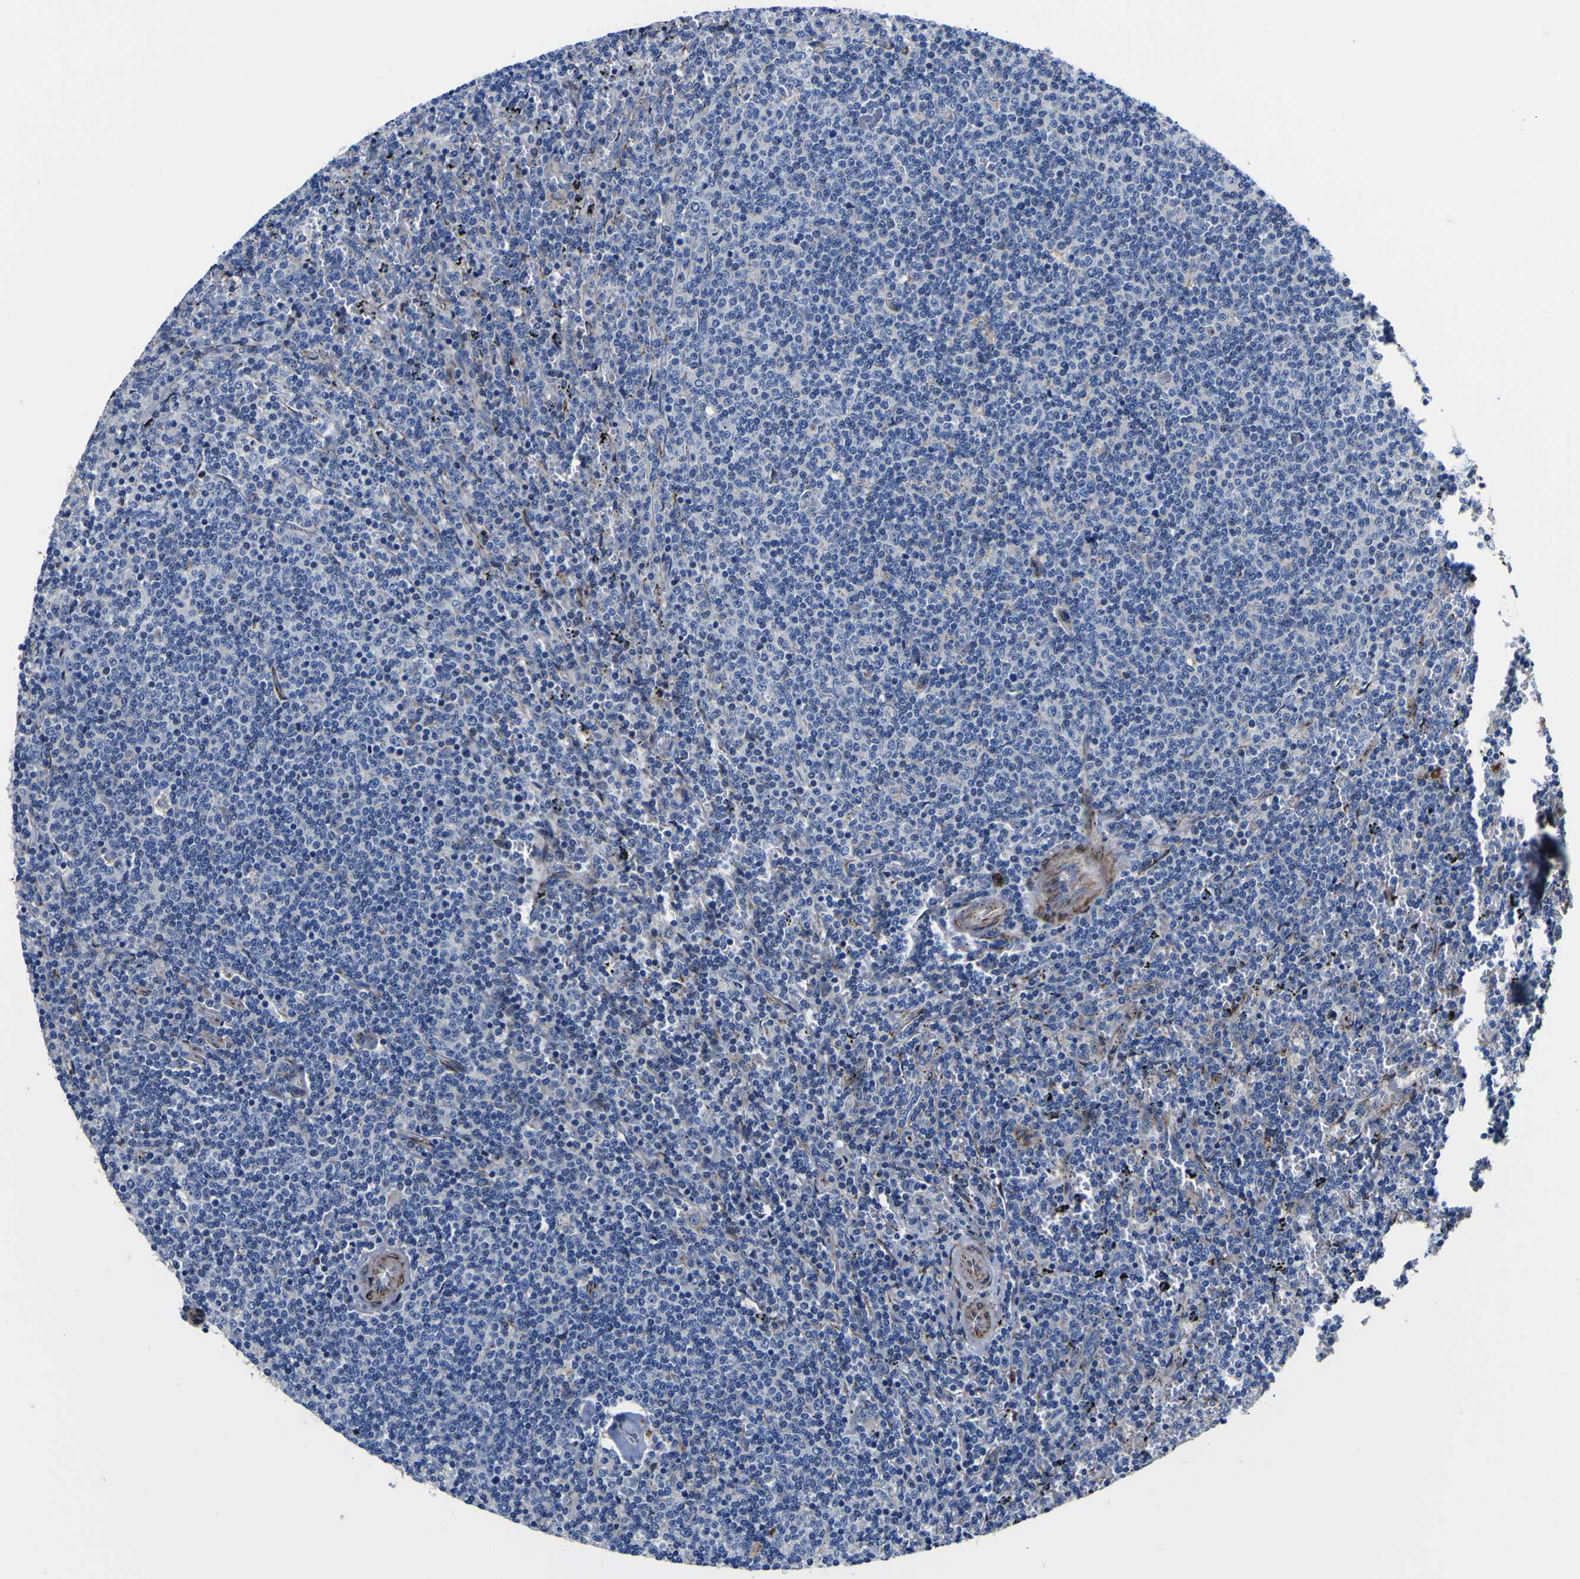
{"staining": {"intensity": "weak", "quantity": "<25%", "location": "cytoplasmic/membranous"}, "tissue": "lymphoma", "cell_type": "Tumor cells", "image_type": "cancer", "snomed": [{"axis": "morphology", "description": "Malignant lymphoma, non-Hodgkin's type, Low grade"}, {"axis": "topography", "description": "Spleen"}], "caption": "This is an immunohistochemistry micrograph of human lymphoma. There is no positivity in tumor cells.", "gene": "SCD", "patient": {"sex": "female", "age": 50}}